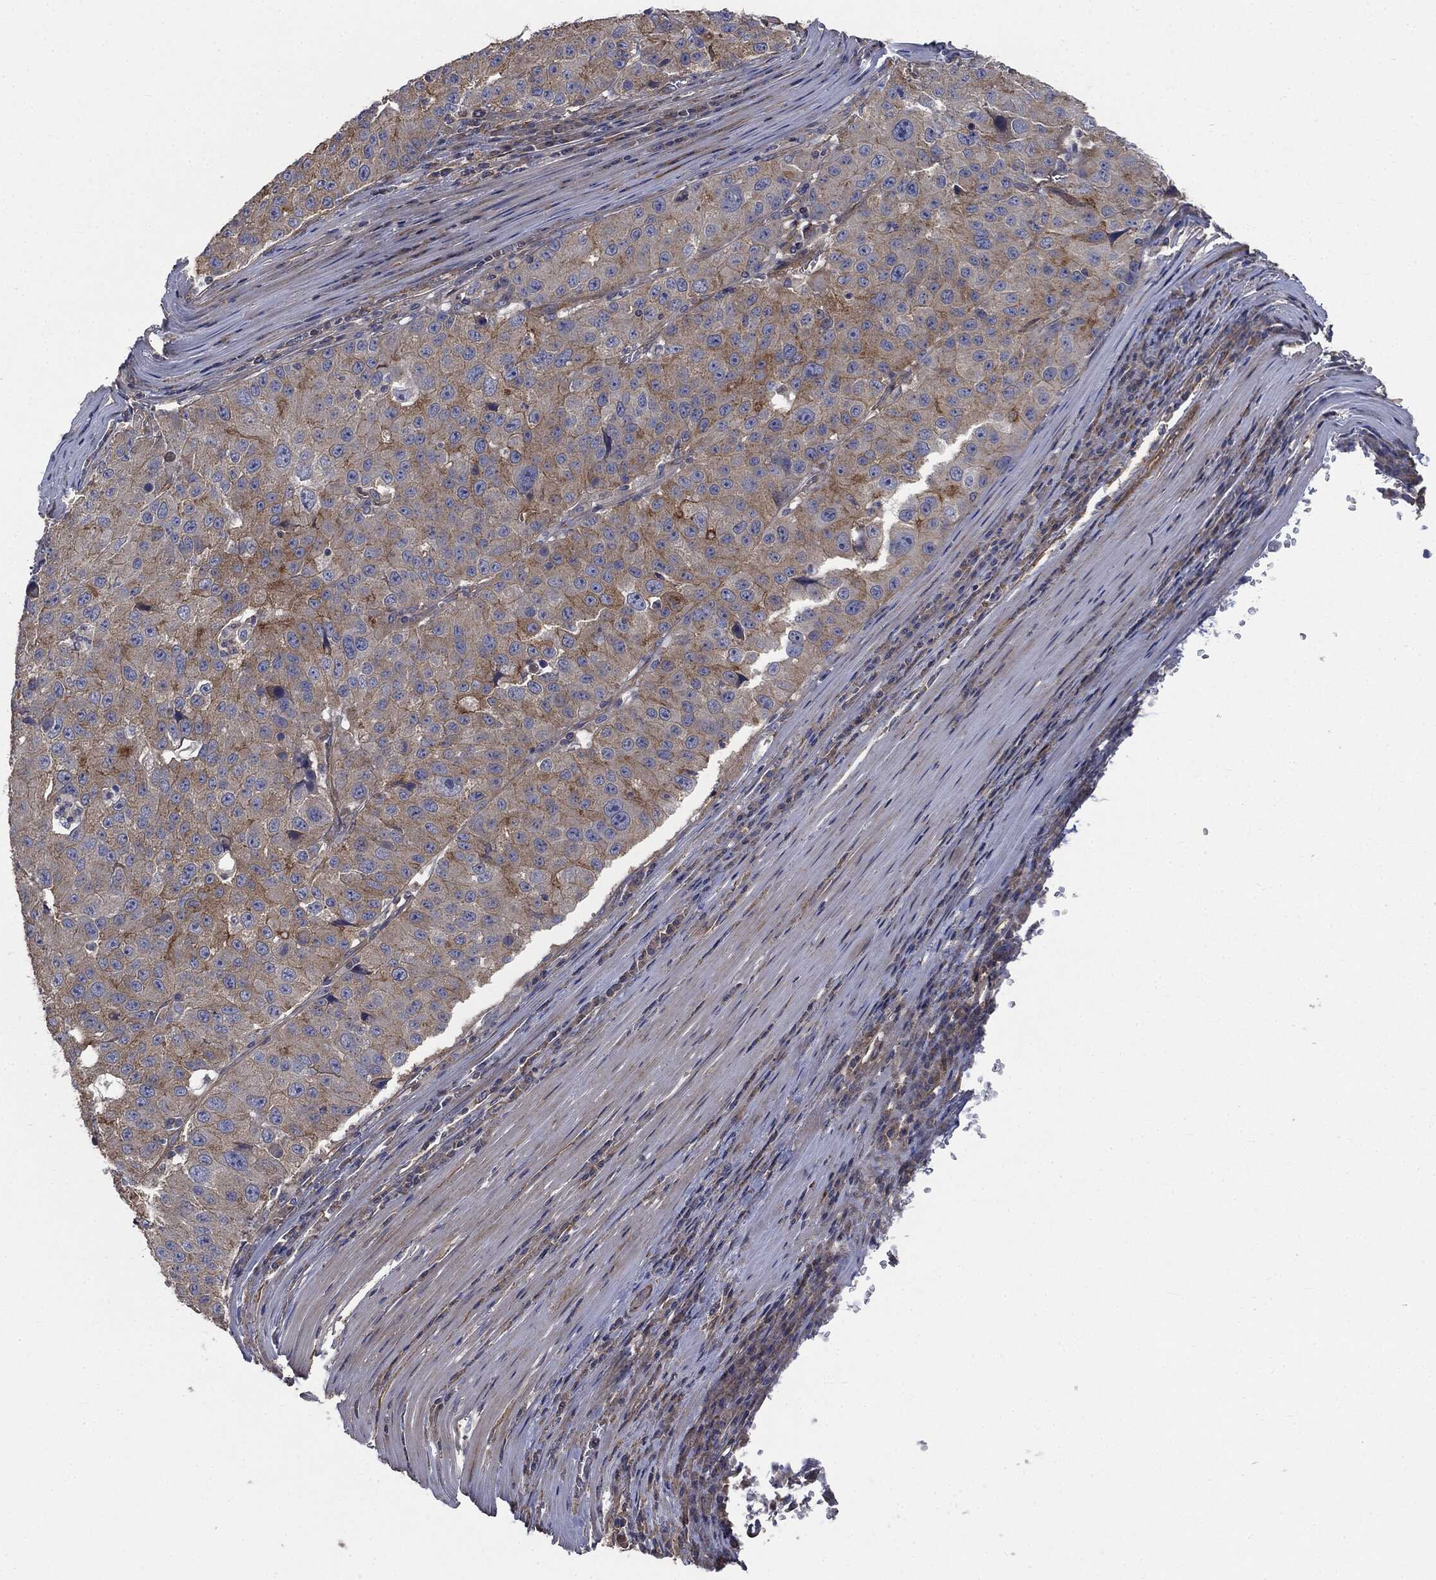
{"staining": {"intensity": "moderate", "quantity": "25%-75%", "location": "cytoplasmic/membranous"}, "tissue": "stomach cancer", "cell_type": "Tumor cells", "image_type": "cancer", "snomed": [{"axis": "morphology", "description": "Adenocarcinoma, NOS"}, {"axis": "topography", "description": "Stomach"}], "caption": "Moderate cytoplasmic/membranous protein staining is identified in about 25%-75% of tumor cells in stomach cancer (adenocarcinoma).", "gene": "EPS15L1", "patient": {"sex": "male", "age": 71}}